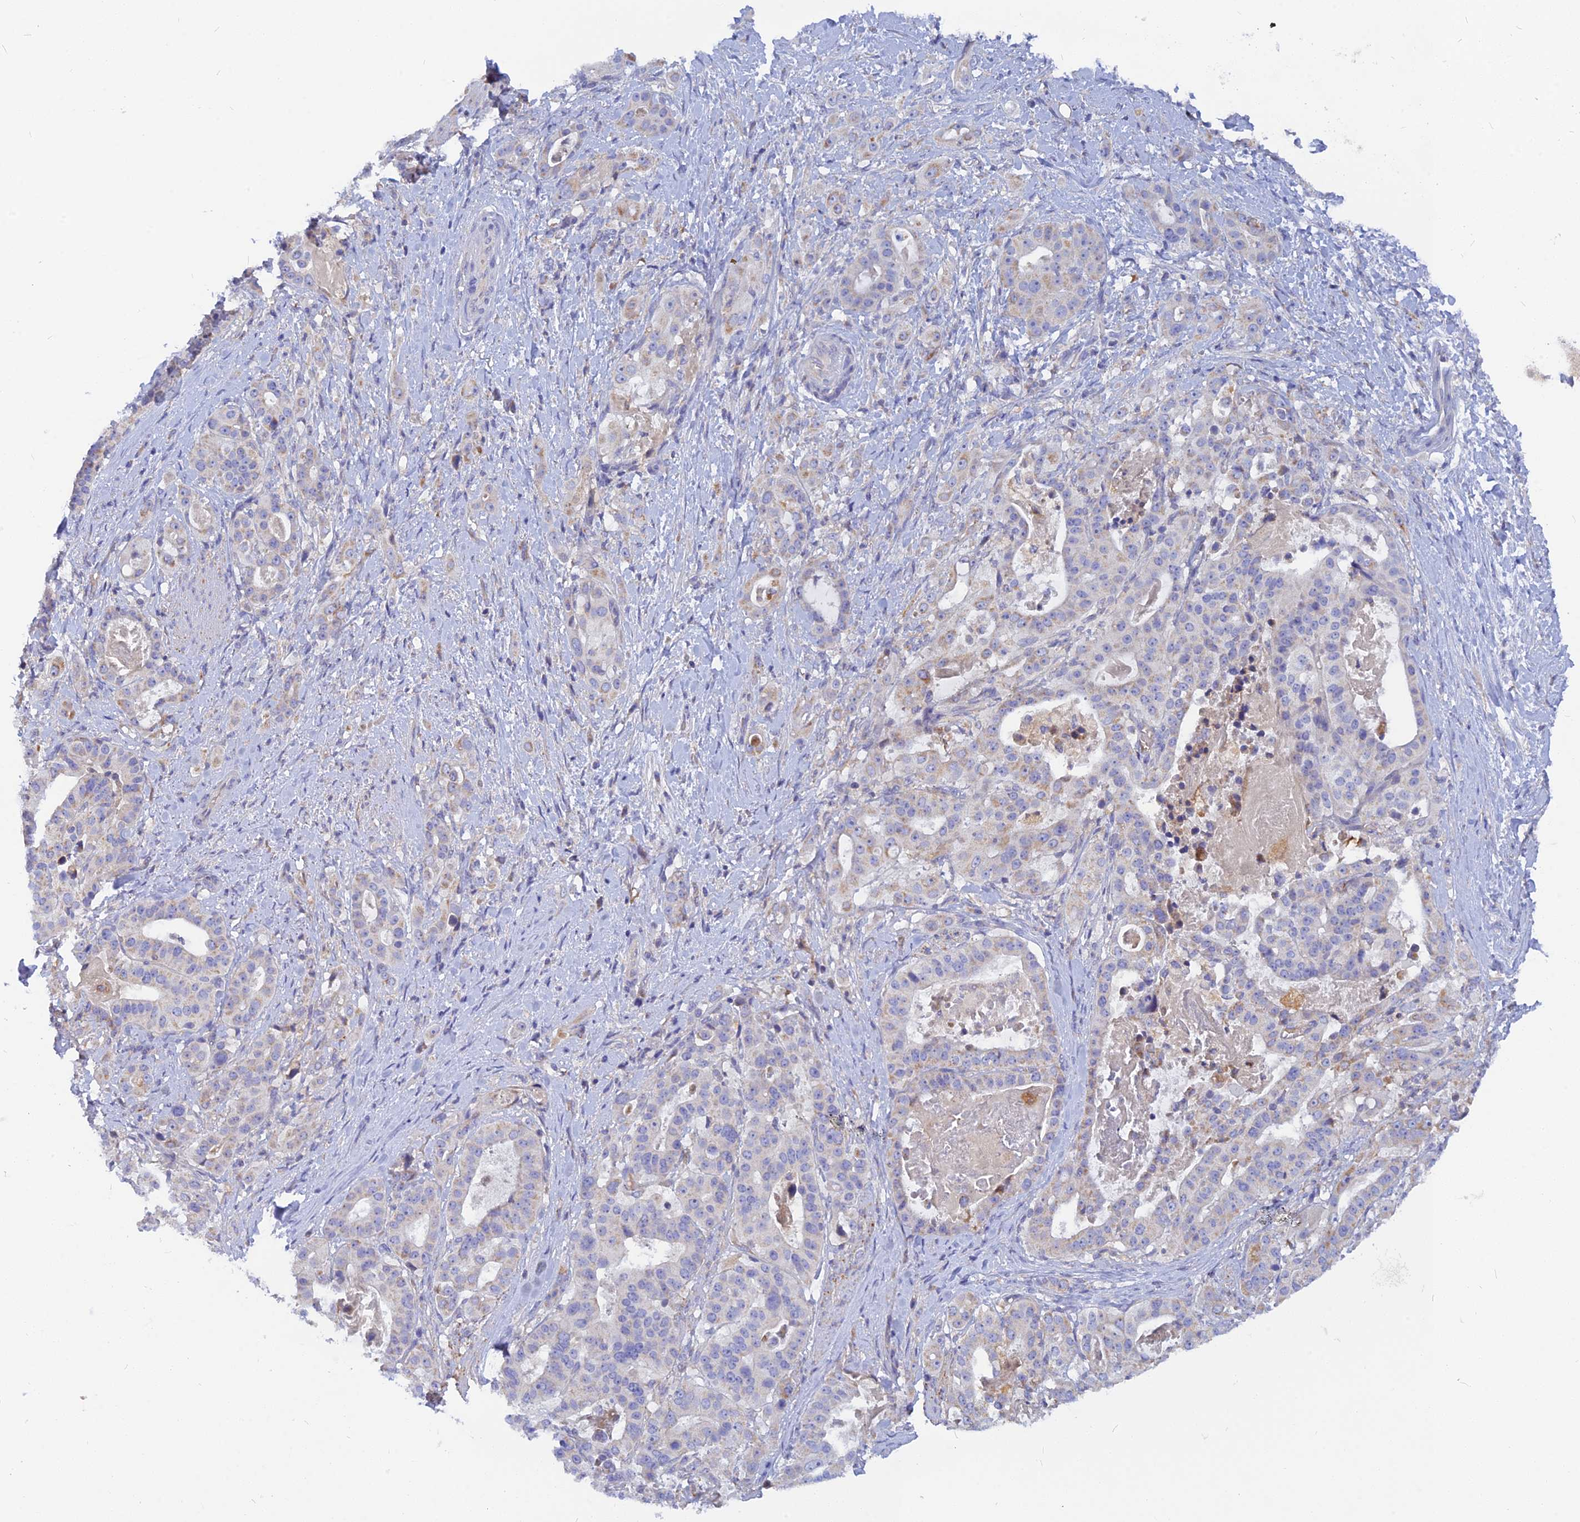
{"staining": {"intensity": "weak", "quantity": "<25%", "location": "cytoplasmic/membranous"}, "tissue": "stomach cancer", "cell_type": "Tumor cells", "image_type": "cancer", "snomed": [{"axis": "morphology", "description": "Adenocarcinoma, NOS"}, {"axis": "topography", "description": "Stomach"}], "caption": "Tumor cells are negative for protein expression in human adenocarcinoma (stomach).", "gene": "CACNA1B", "patient": {"sex": "male", "age": 48}}